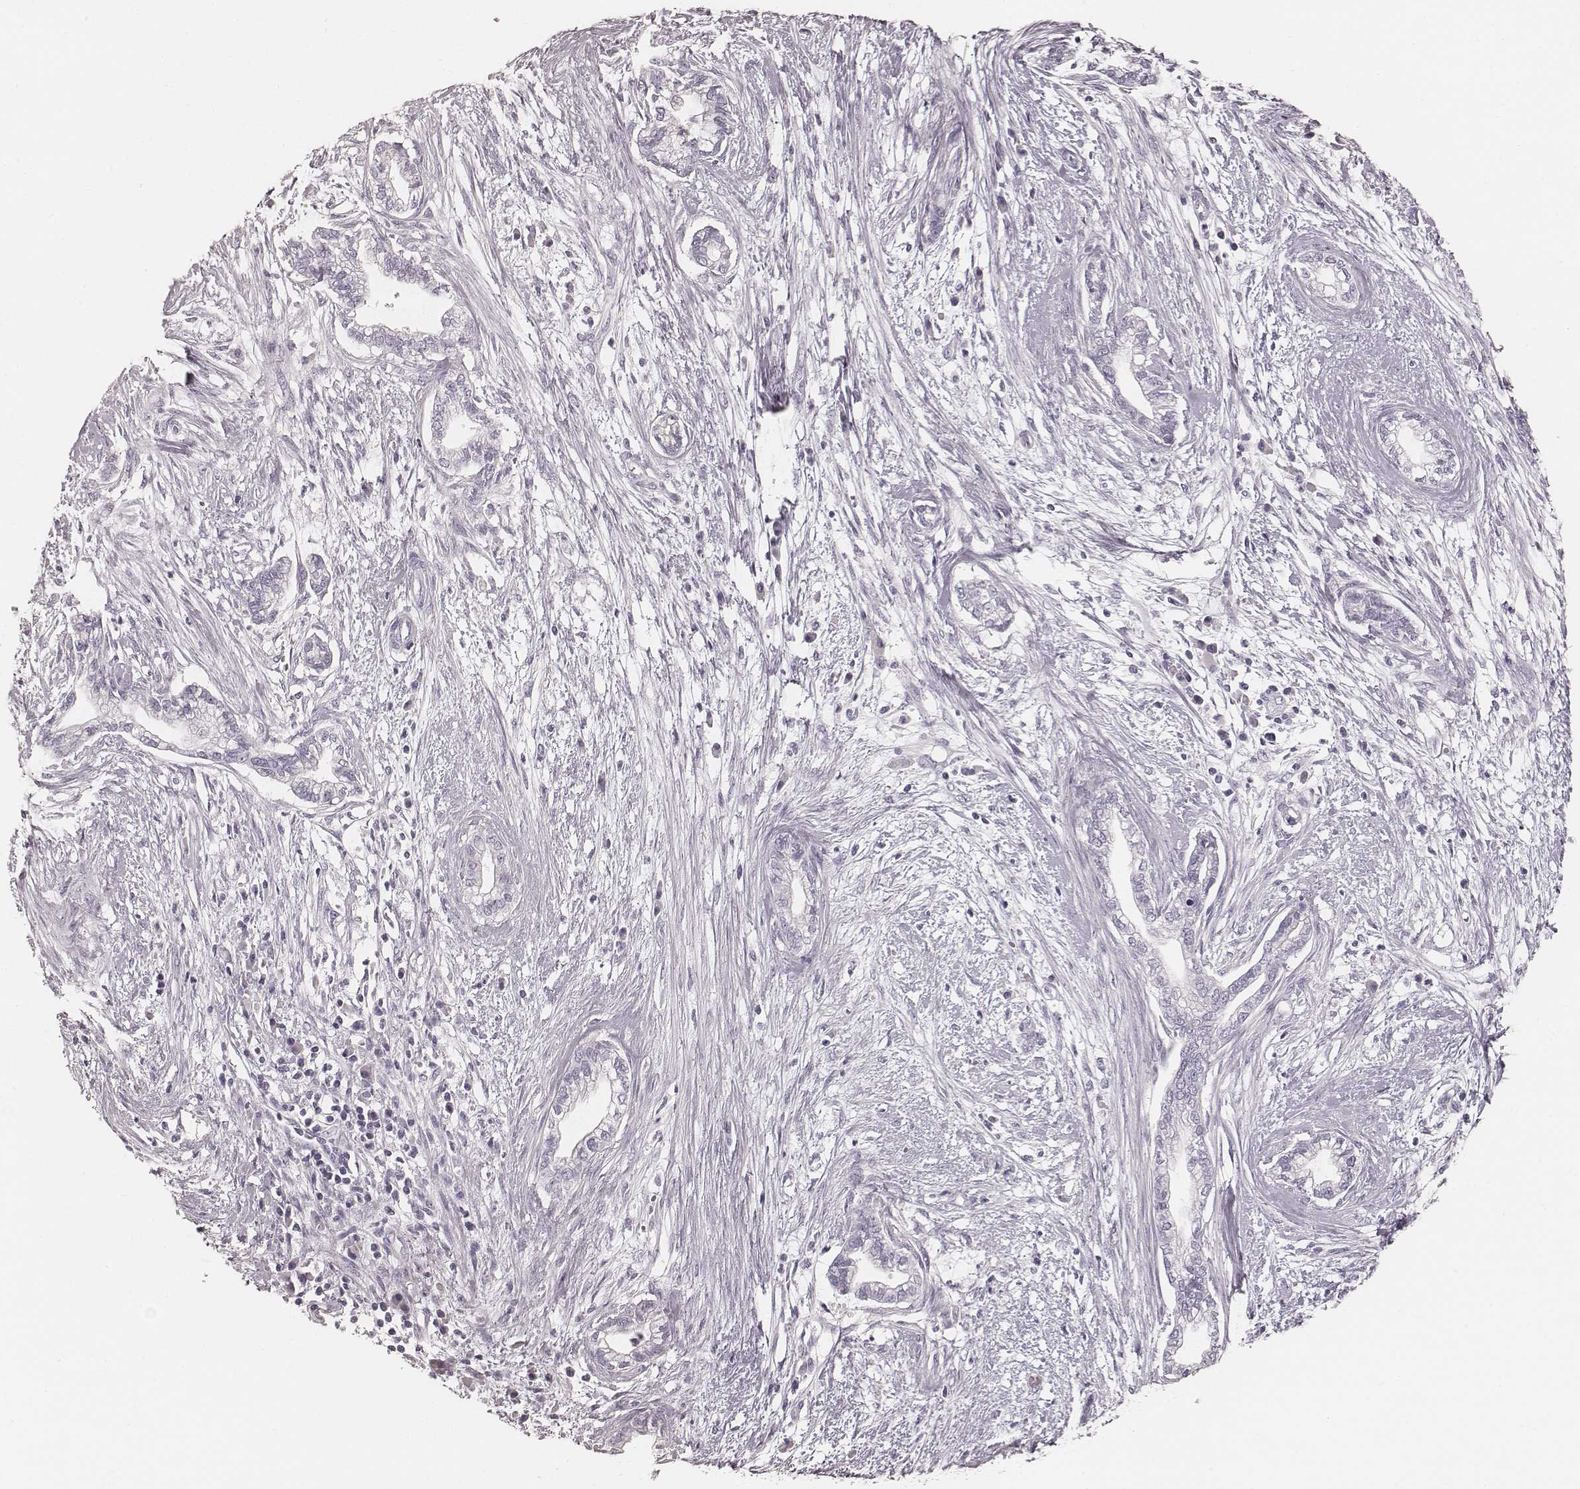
{"staining": {"intensity": "negative", "quantity": "none", "location": "none"}, "tissue": "cervical cancer", "cell_type": "Tumor cells", "image_type": "cancer", "snomed": [{"axis": "morphology", "description": "Adenocarcinoma, NOS"}, {"axis": "topography", "description": "Cervix"}], "caption": "A photomicrograph of human cervical cancer (adenocarcinoma) is negative for staining in tumor cells.", "gene": "KRT26", "patient": {"sex": "female", "age": 62}}